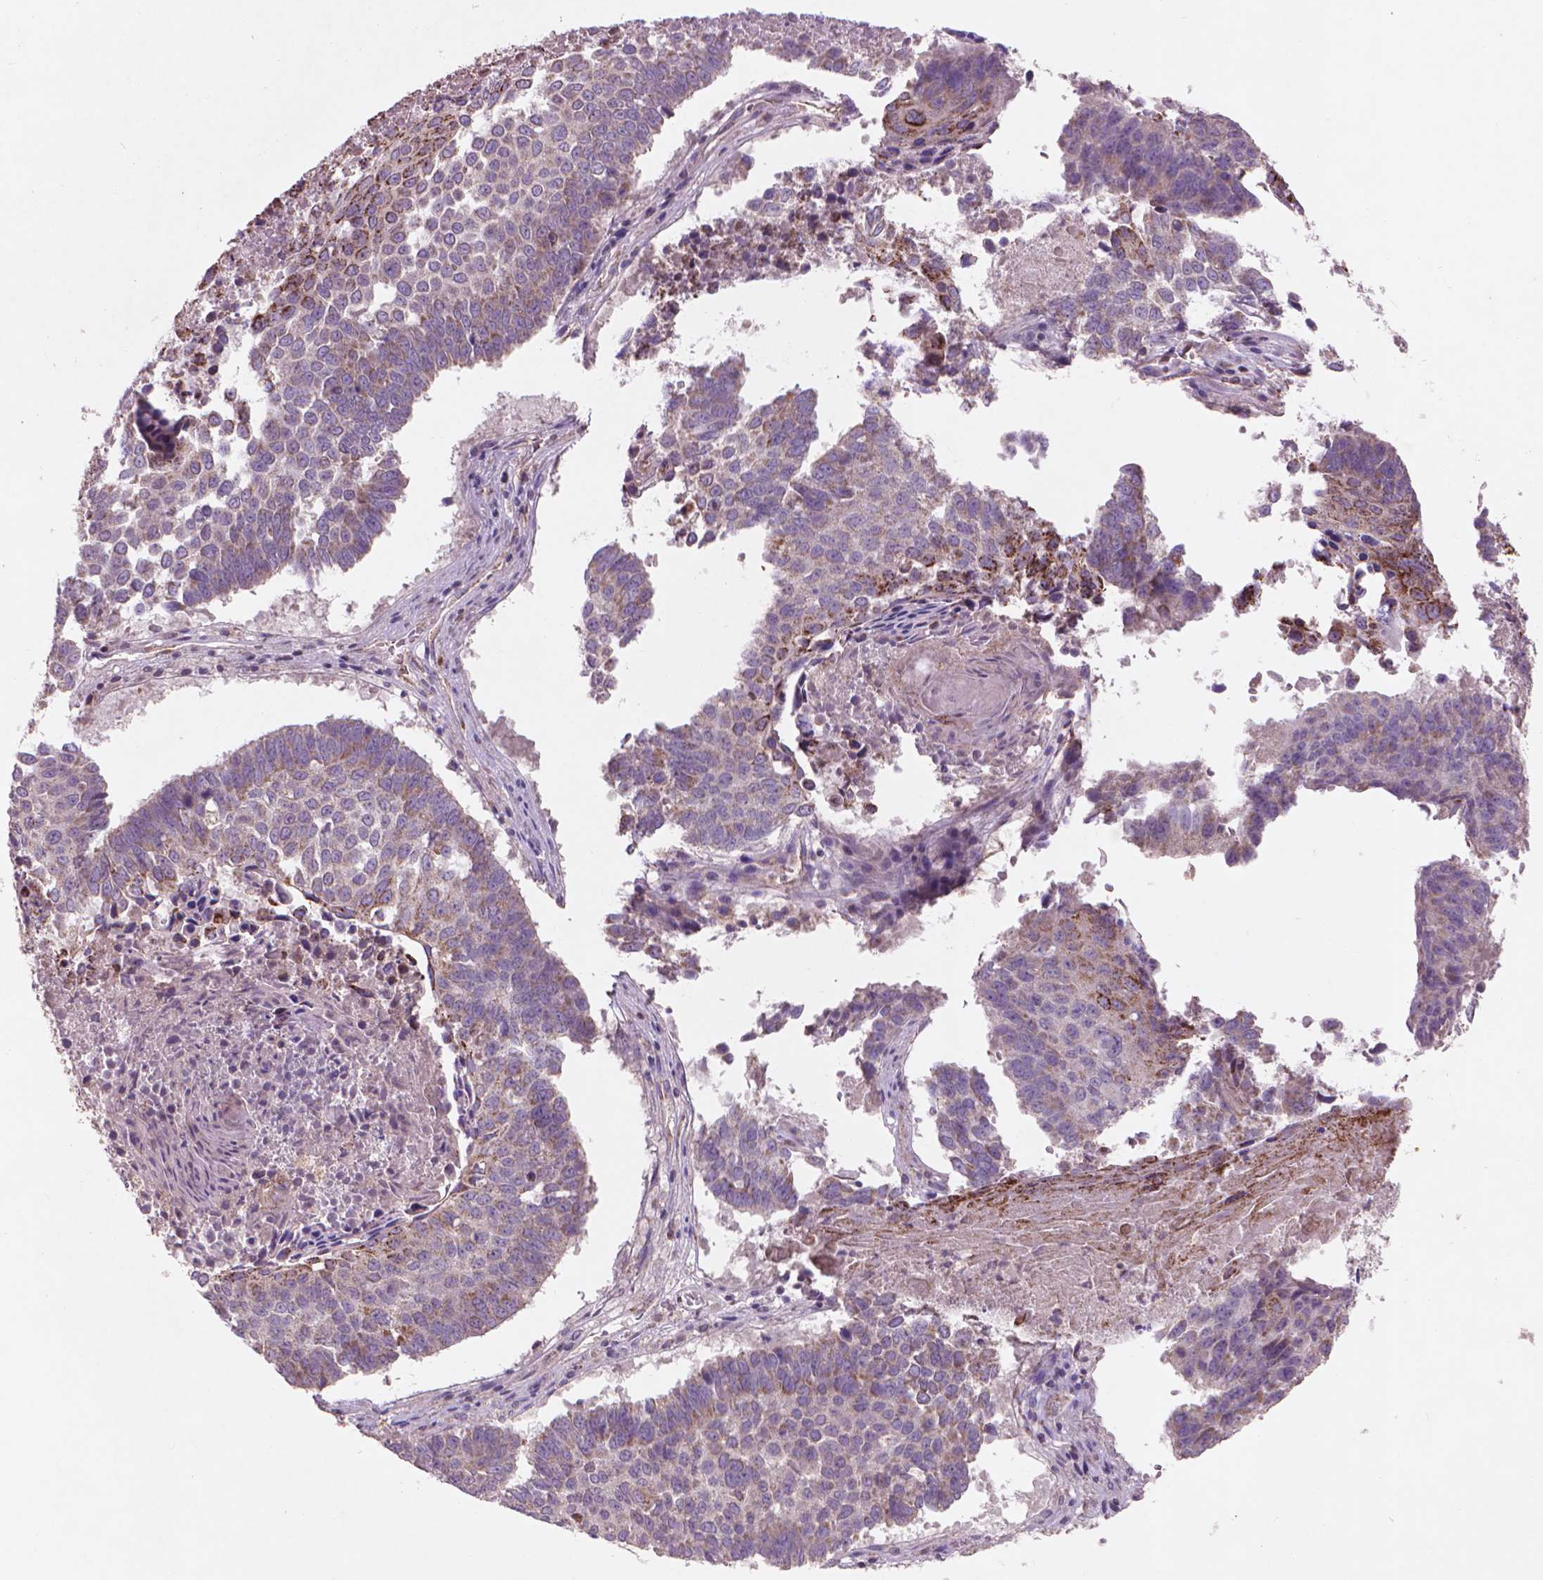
{"staining": {"intensity": "moderate", "quantity": "<25%", "location": "cytoplasmic/membranous"}, "tissue": "lung cancer", "cell_type": "Tumor cells", "image_type": "cancer", "snomed": [{"axis": "morphology", "description": "Squamous cell carcinoma, NOS"}, {"axis": "topography", "description": "Lung"}], "caption": "This histopathology image shows squamous cell carcinoma (lung) stained with IHC to label a protein in brown. The cytoplasmic/membranous of tumor cells show moderate positivity for the protein. Nuclei are counter-stained blue.", "gene": "NLRX1", "patient": {"sex": "male", "age": 73}}